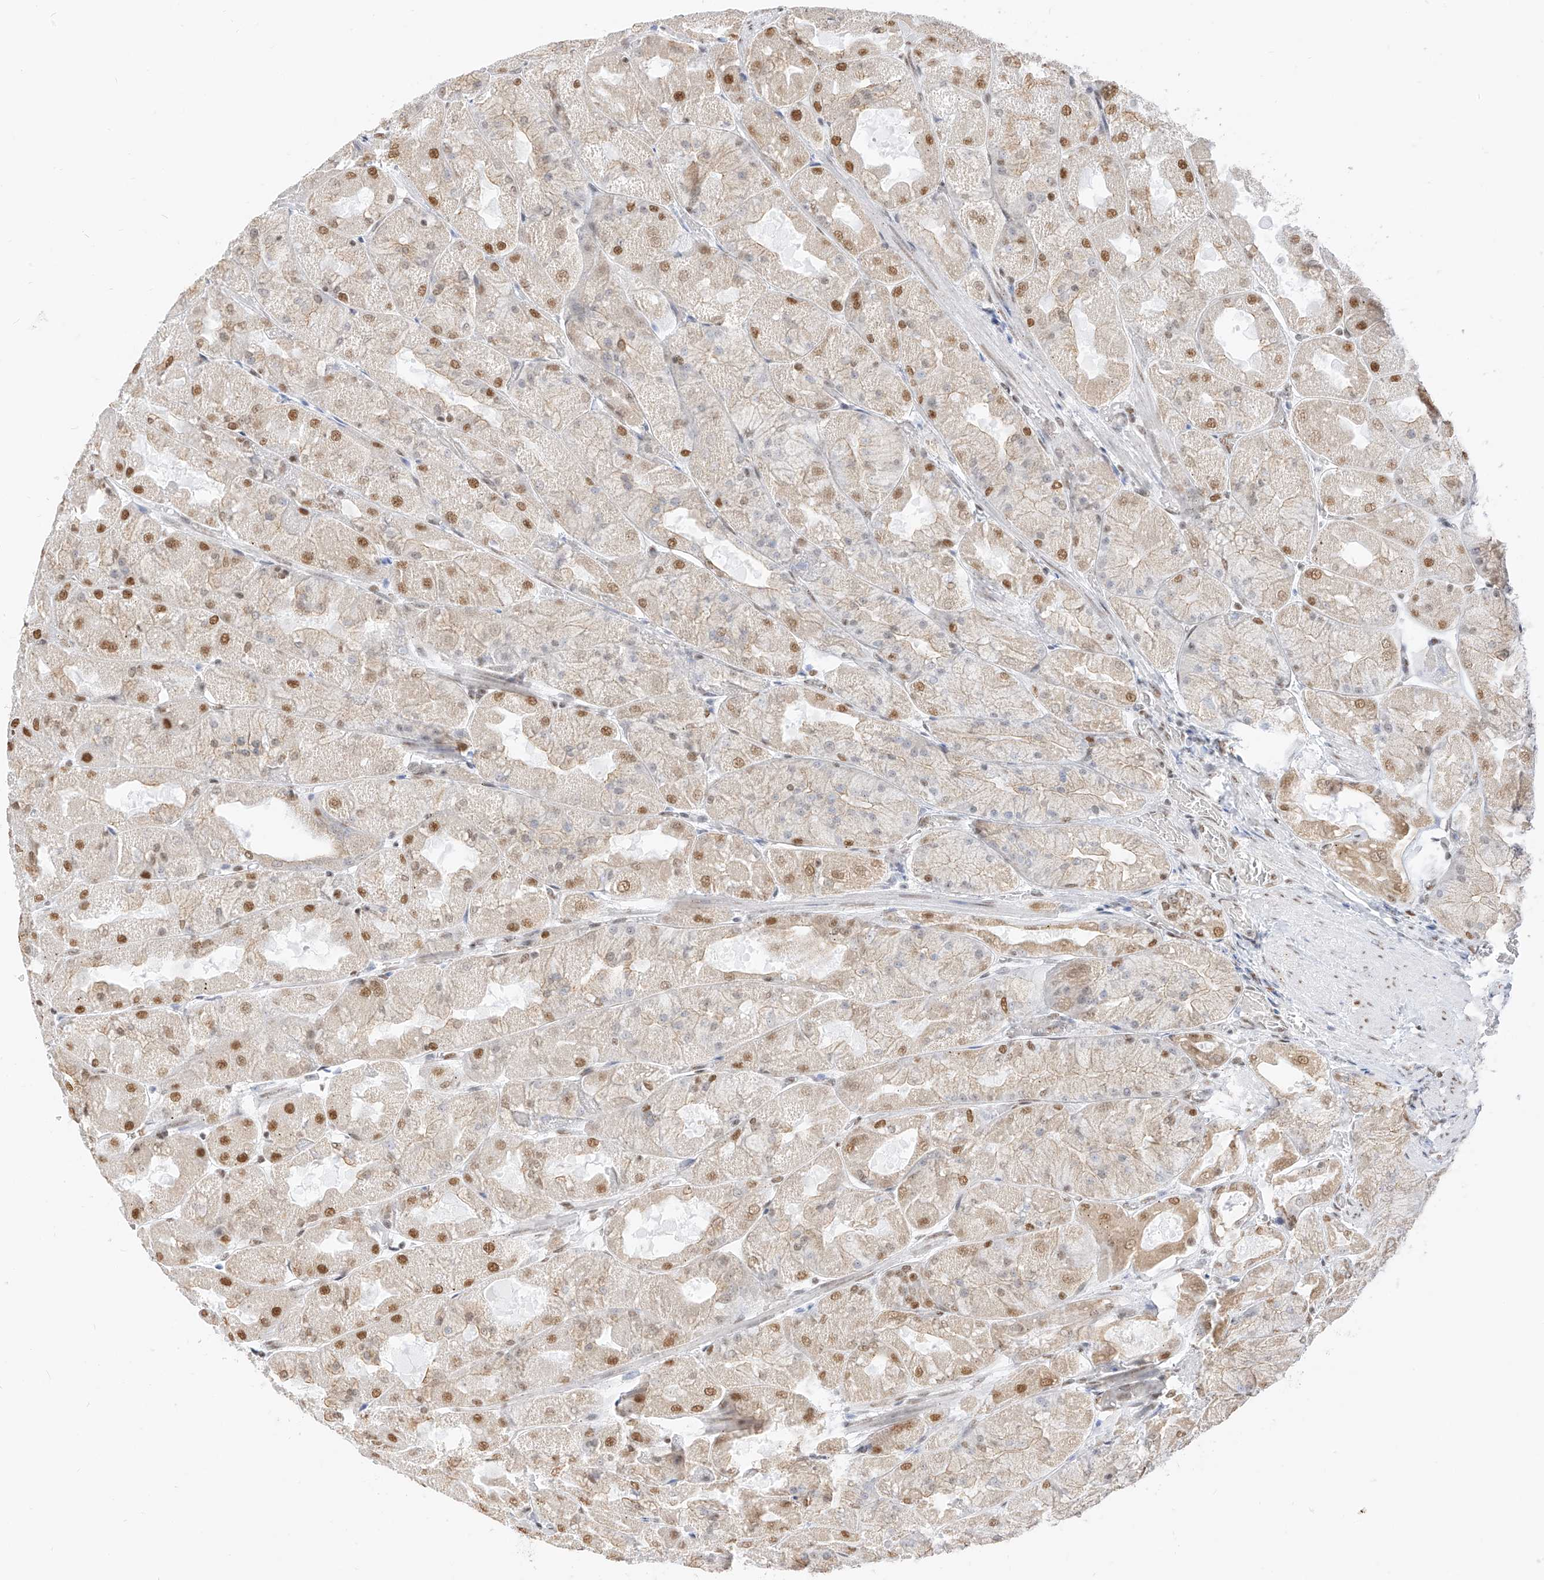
{"staining": {"intensity": "moderate", "quantity": "25%-75%", "location": "nuclear"}, "tissue": "stomach", "cell_type": "Glandular cells", "image_type": "normal", "snomed": [{"axis": "morphology", "description": "Normal tissue, NOS"}, {"axis": "topography", "description": "Stomach"}], "caption": "IHC histopathology image of normal human stomach stained for a protein (brown), which displays medium levels of moderate nuclear expression in about 25%-75% of glandular cells.", "gene": "SMARCA2", "patient": {"sex": "female", "age": 61}}